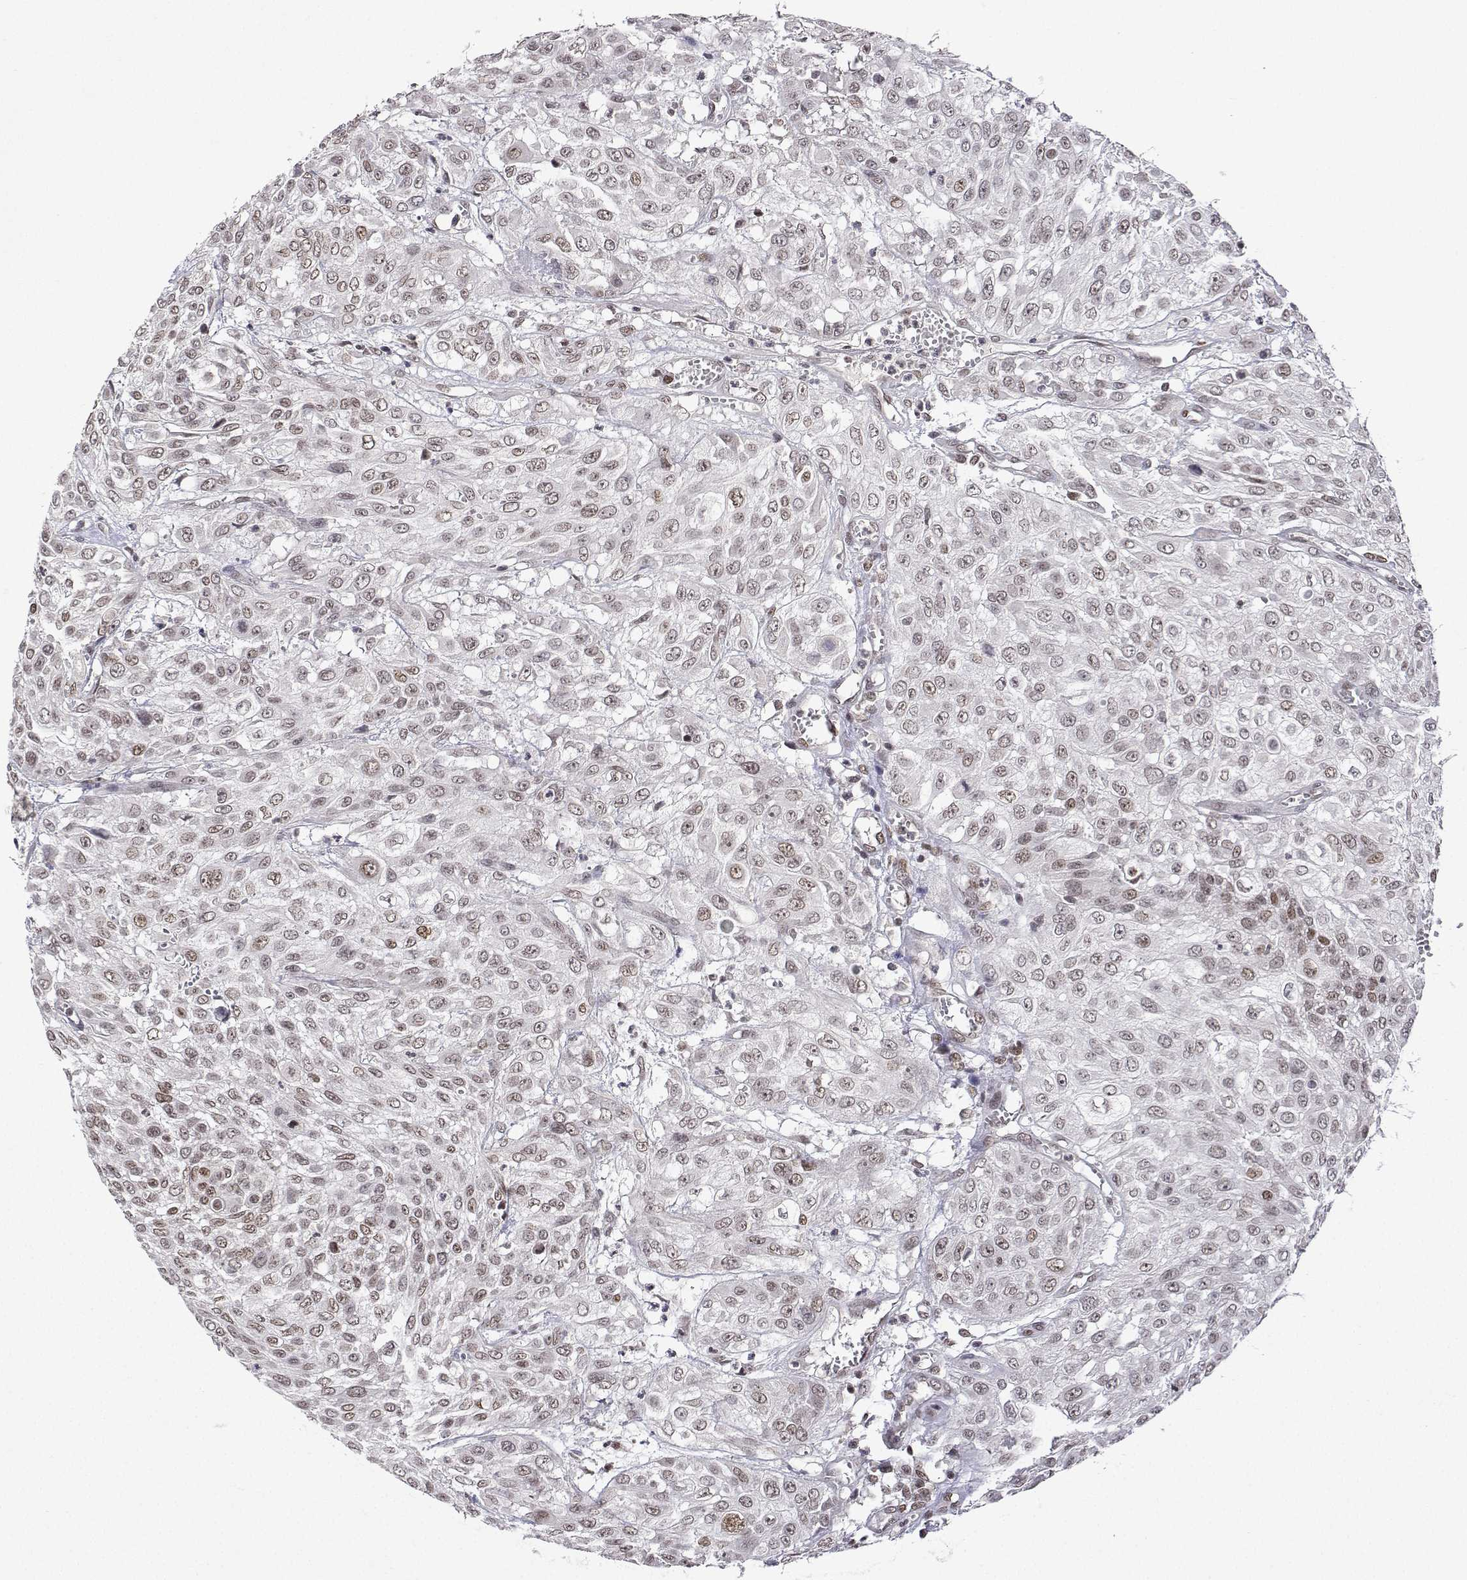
{"staining": {"intensity": "weak", "quantity": ">75%", "location": "nuclear"}, "tissue": "urothelial cancer", "cell_type": "Tumor cells", "image_type": "cancer", "snomed": [{"axis": "morphology", "description": "Urothelial carcinoma, High grade"}, {"axis": "topography", "description": "Urinary bladder"}], "caption": "A micrograph showing weak nuclear positivity in about >75% of tumor cells in urothelial cancer, as visualized by brown immunohistochemical staining.", "gene": "XPC", "patient": {"sex": "male", "age": 57}}